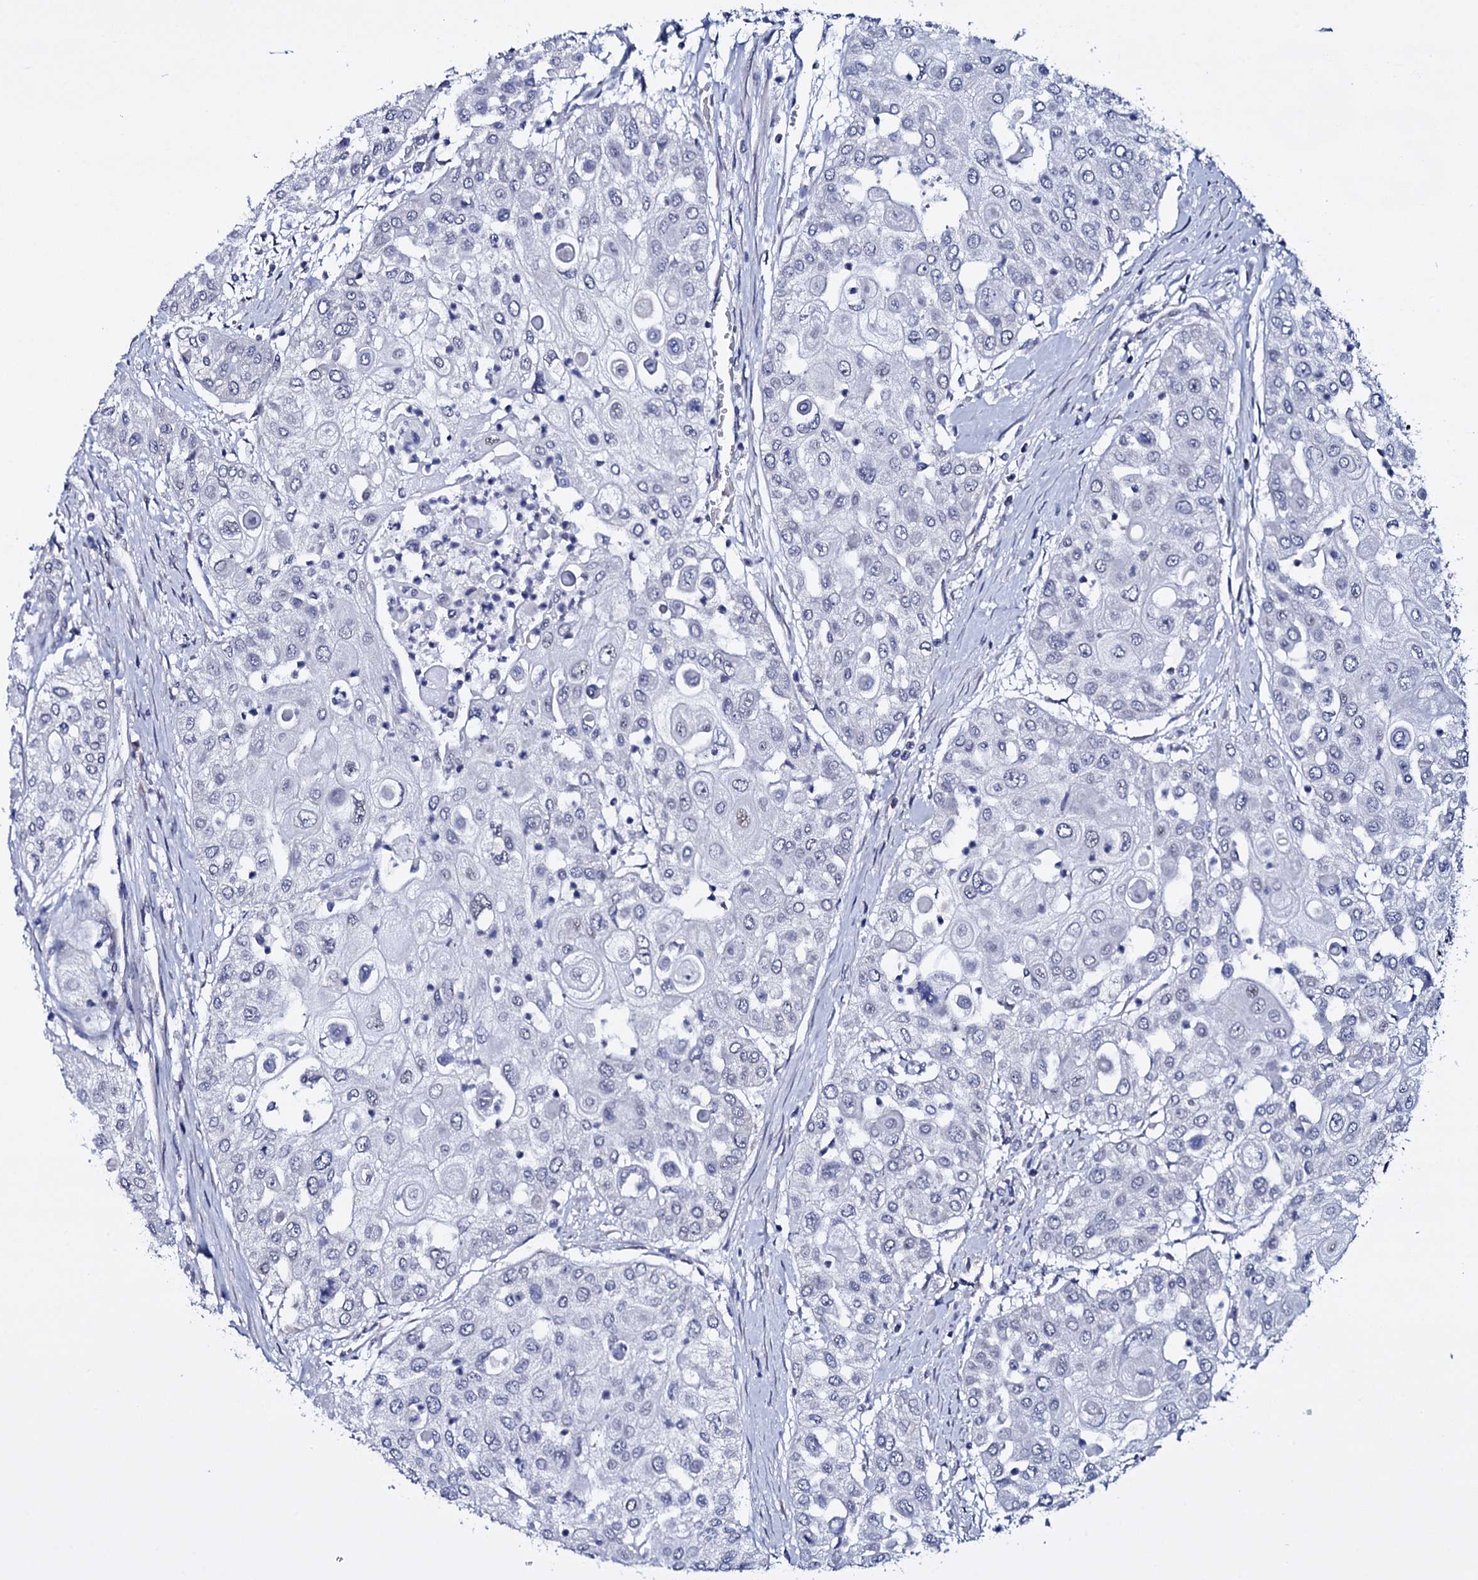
{"staining": {"intensity": "negative", "quantity": "none", "location": "none"}, "tissue": "urothelial cancer", "cell_type": "Tumor cells", "image_type": "cancer", "snomed": [{"axis": "morphology", "description": "Urothelial carcinoma, High grade"}, {"axis": "topography", "description": "Urinary bladder"}], "caption": "This is a histopathology image of IHC staining of urothelial cancer, which shows no expression in tumor cells.", "gene": "GAREM1", "patient": {"sex": "female", "age": 79}}